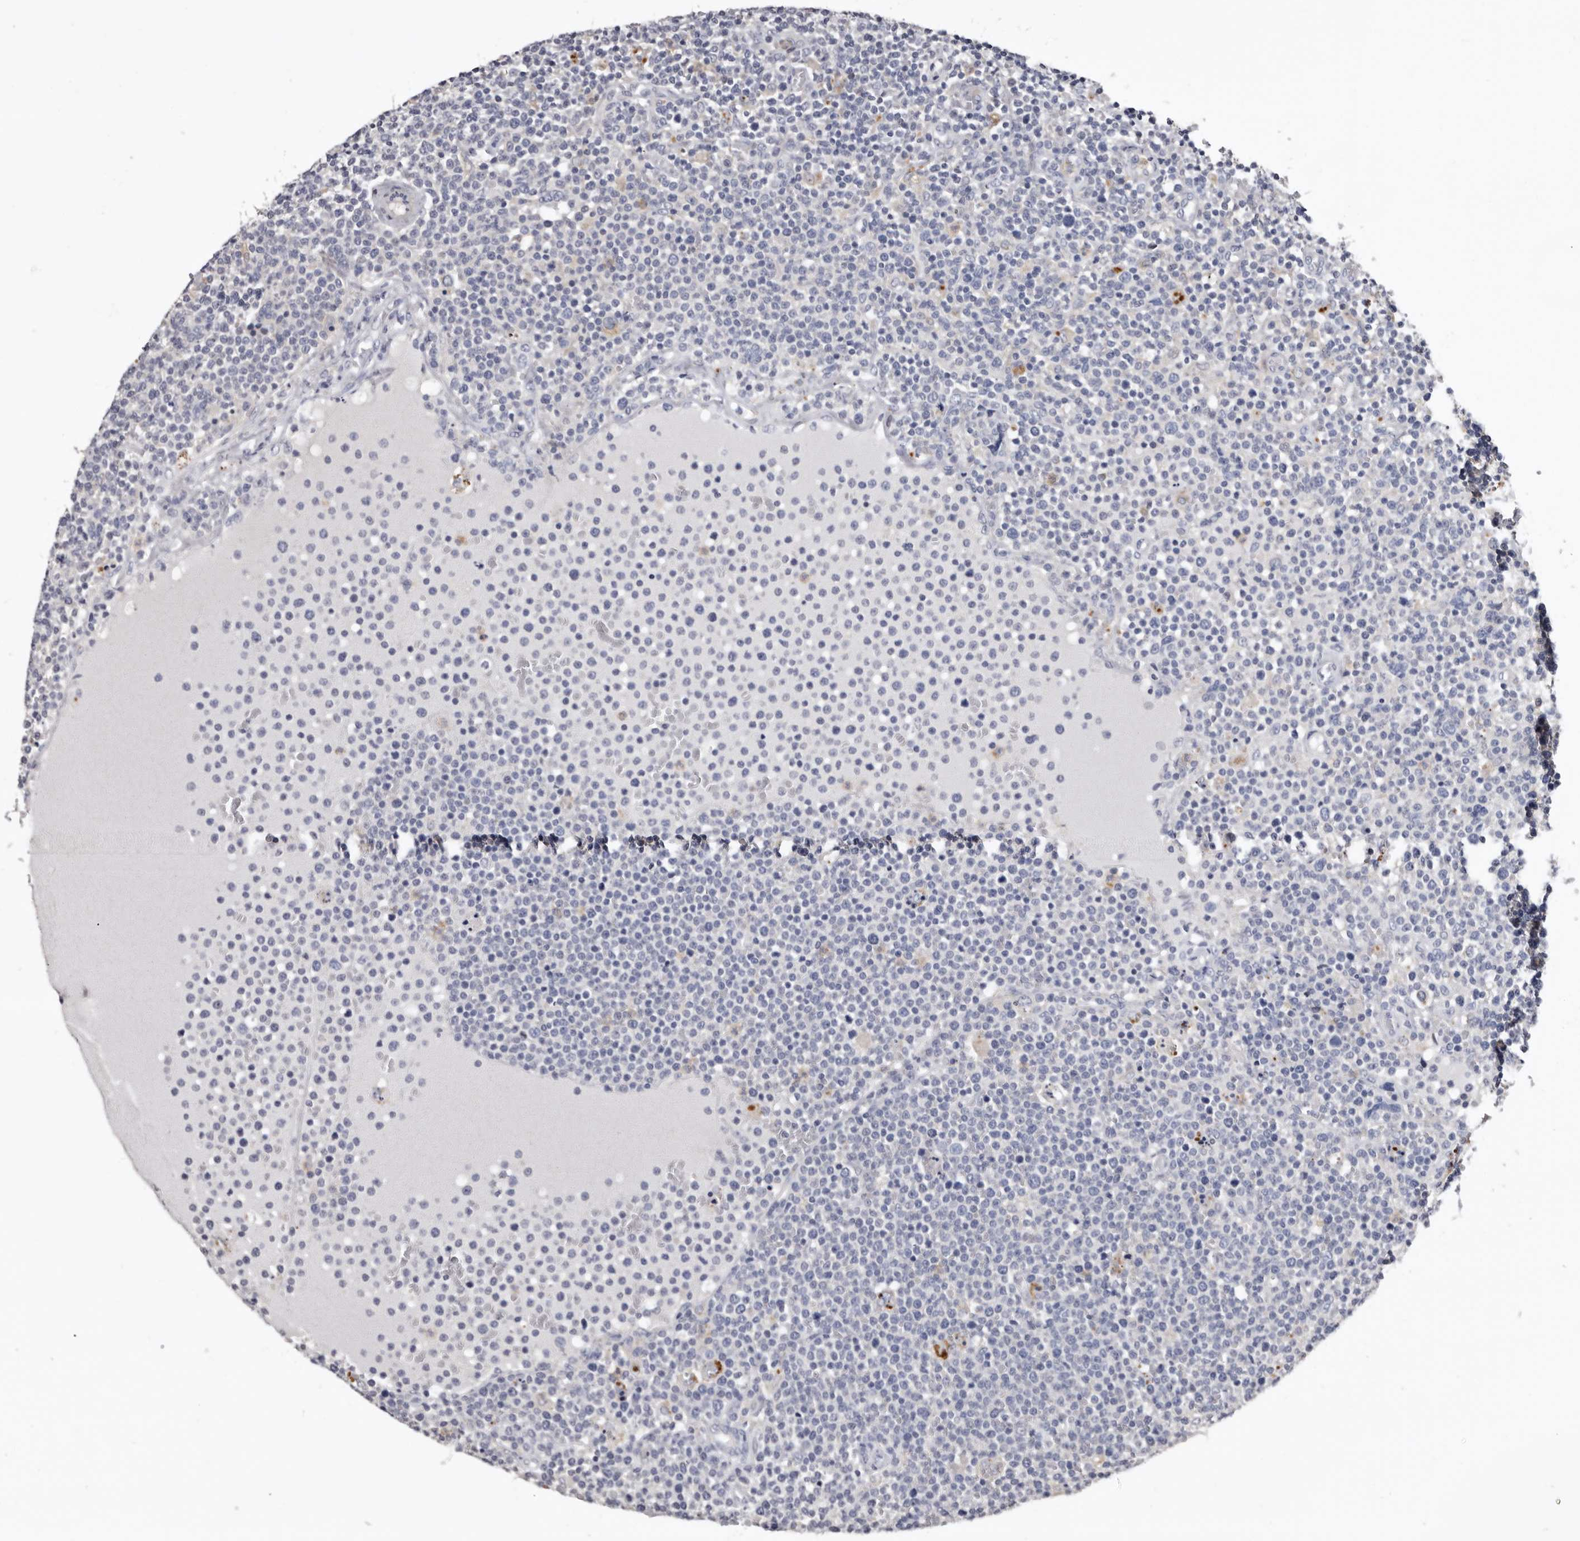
{"staining": {"intensity": "negative", "quantity": "none", "location": "none"}, "tissue": "lymphoma", "cell_type": "Tumor cells", "image_type": "cancer", "snomed": [{"axis": "morphology", "description": "Malignant lymphoma, non-Hodgkin's type, High grade"}, {"axis": "topography", "description": "Lymph node"}], "caption": "This is an IHC image of malignant lymphoma, non-Hodgkin's type (high-grade). There is no staining in tumor cells.", "gene": "SLC10A4", "patient": {"sex": "male", "age": 61}}